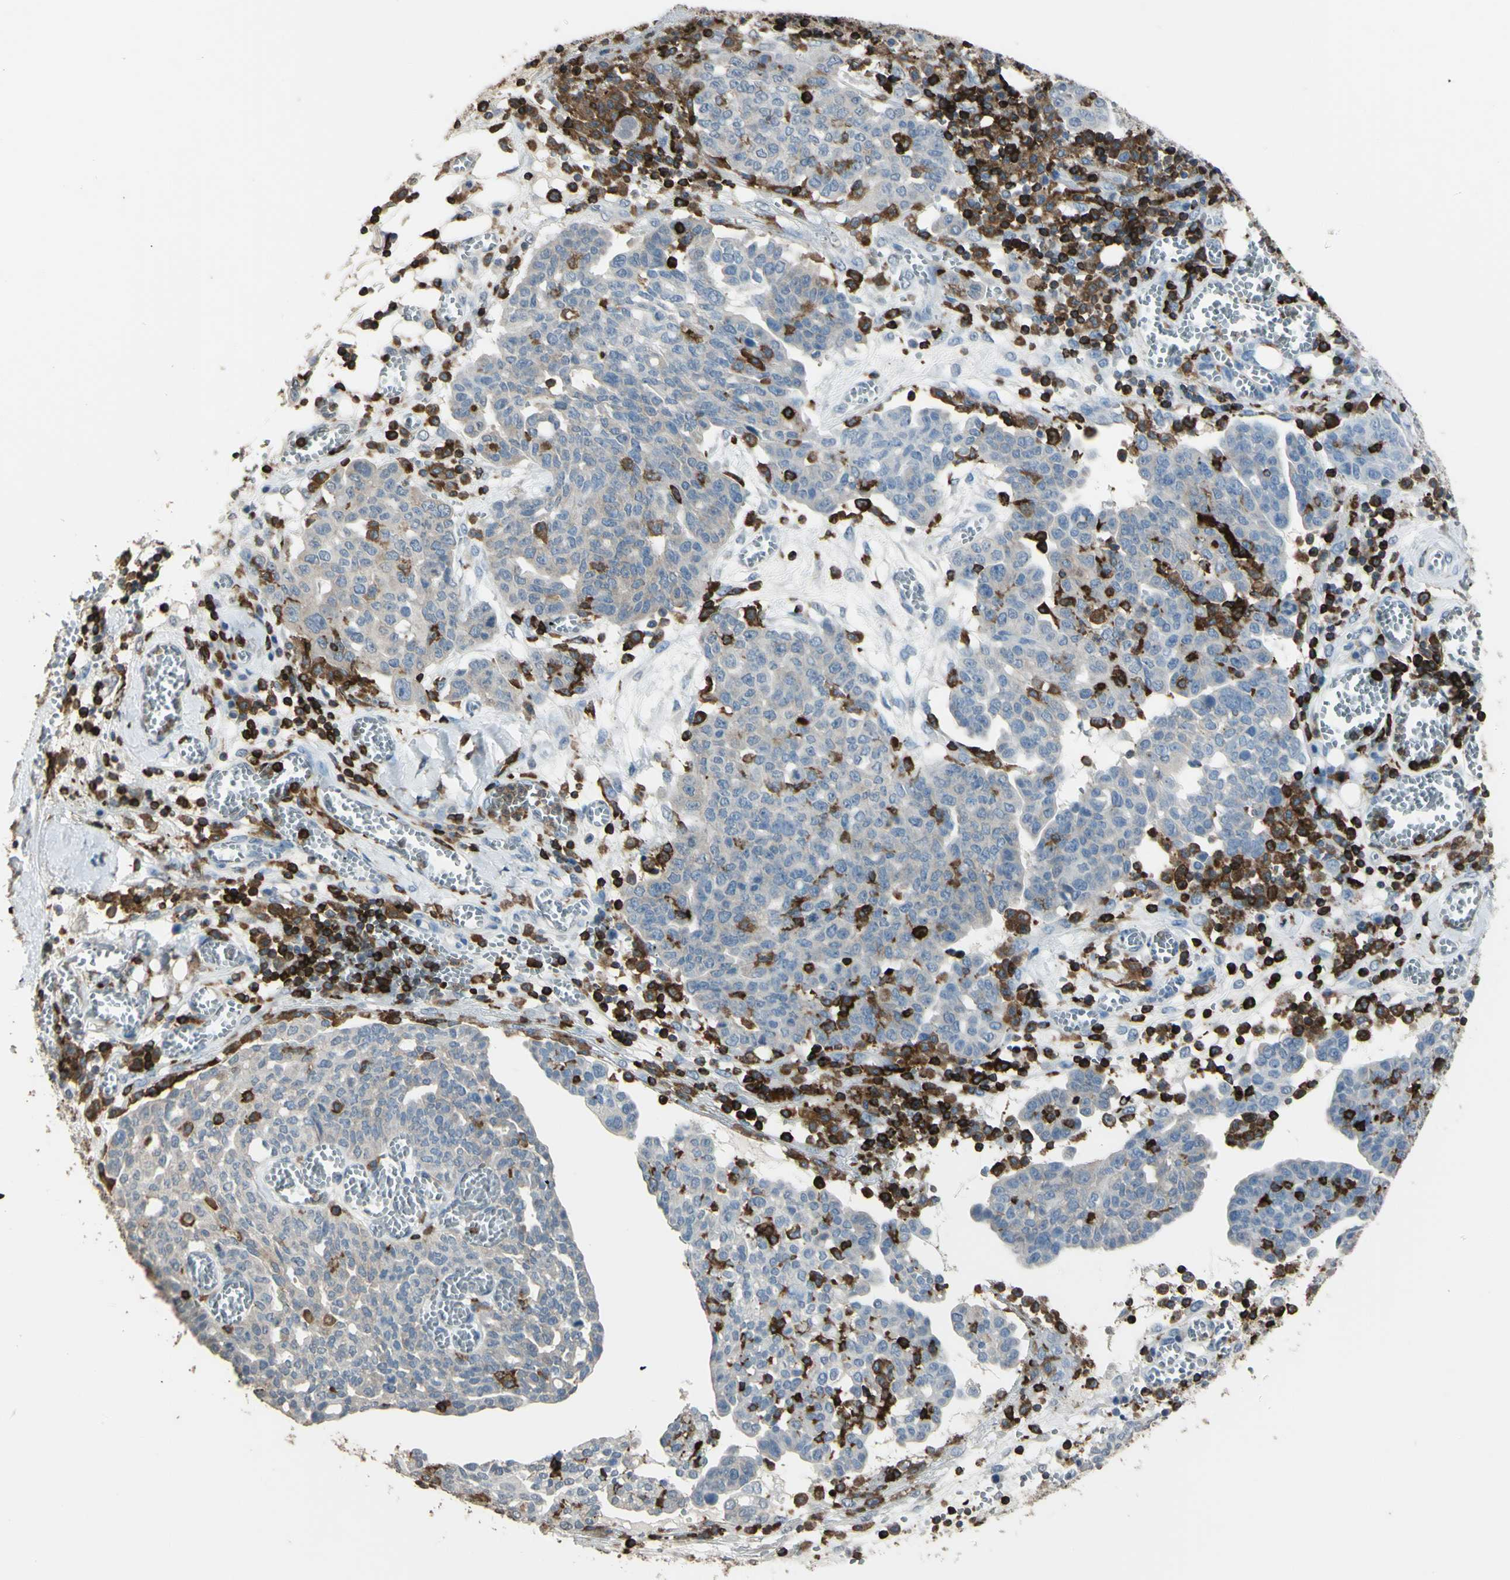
{"staining": {"intensity": "negative", "quantity": "none", "location": "none"}, "tissue": "ovarian cancer", "cell_type": "Tumor cells", "image_type": "cancer", "snomed": [{"axis": "morphology", "description": "Cystadenocarcinoma, serous, NOS"}, {"axis": "topography", "description": "Soft tissue"}, {"axis": "topography", "description": "Ovary"}], "caption": "The photomicrograph exhibits no significant expression in tumor cells of serous cystadenocarcinoma (ovarian). Brightfield microscopy of immunohistochemistry stained with DAB (brown) and hematoxylin (blue), captured at high magnification.", "gene": "PSTPIP1", "patient": {"sex": "female", "age": 57}}